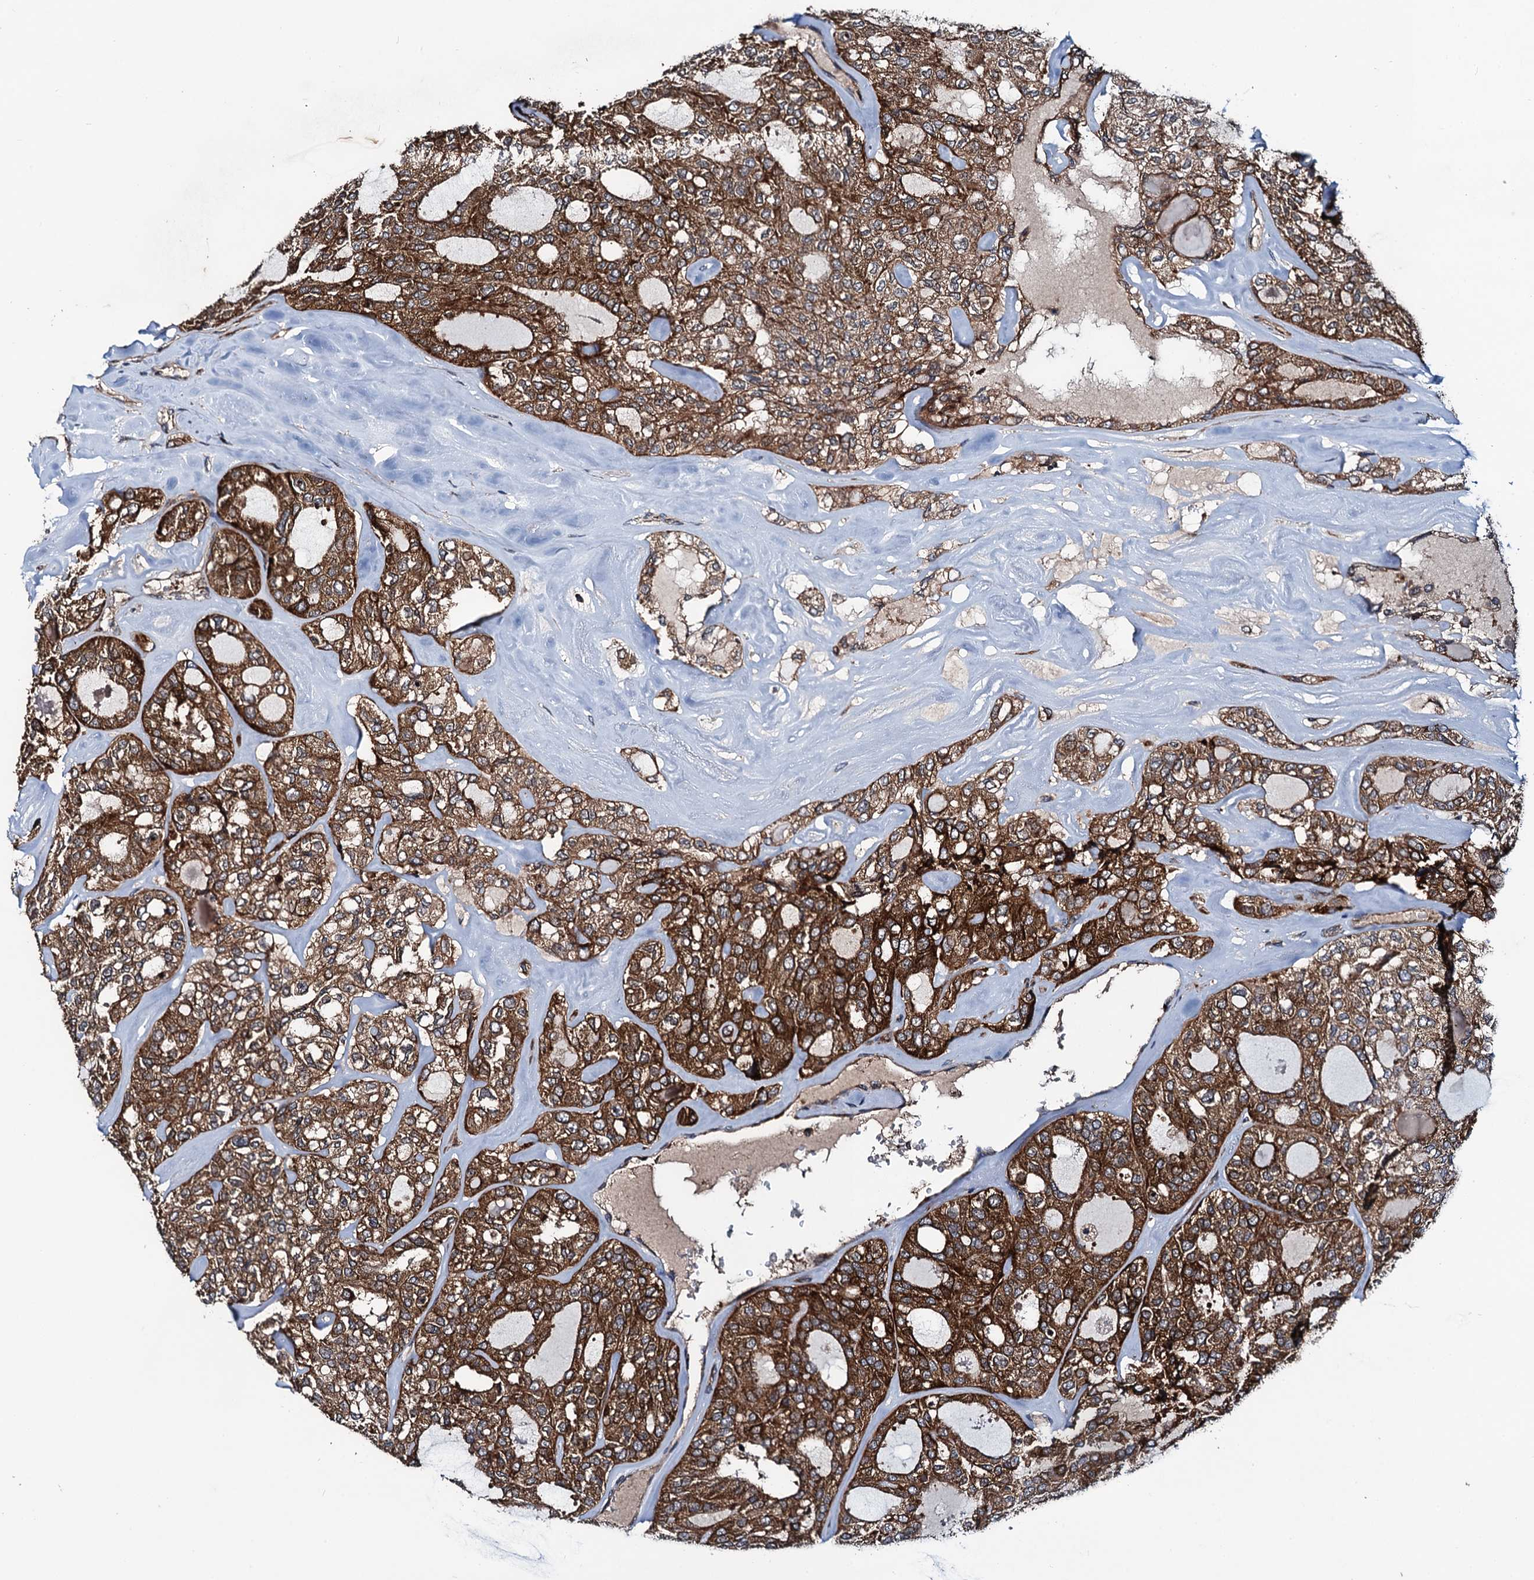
{"staining": {"intensity": "strong", "quantity": ">75%", "location": "cytoplasmic/membranous"}, "tissue": "thyroid cancer", "cell_type": "Tumor cells", "image_type": "cancer", "snomed": [{"axis": "morphology", "description": "Follicular adenoma carcinoma, NOS"}, {"axis": "topography", "description": "Thyroid gland"}], "caption": "Protein expression by immunohistochemistry shows strong cytoplasmic/membranous expression in approximately >75% of tumor cells in thyroid follicular adenoma carcinoma.", "gene": "NEK1", "patient": {"sex": "male", "age": 75}}